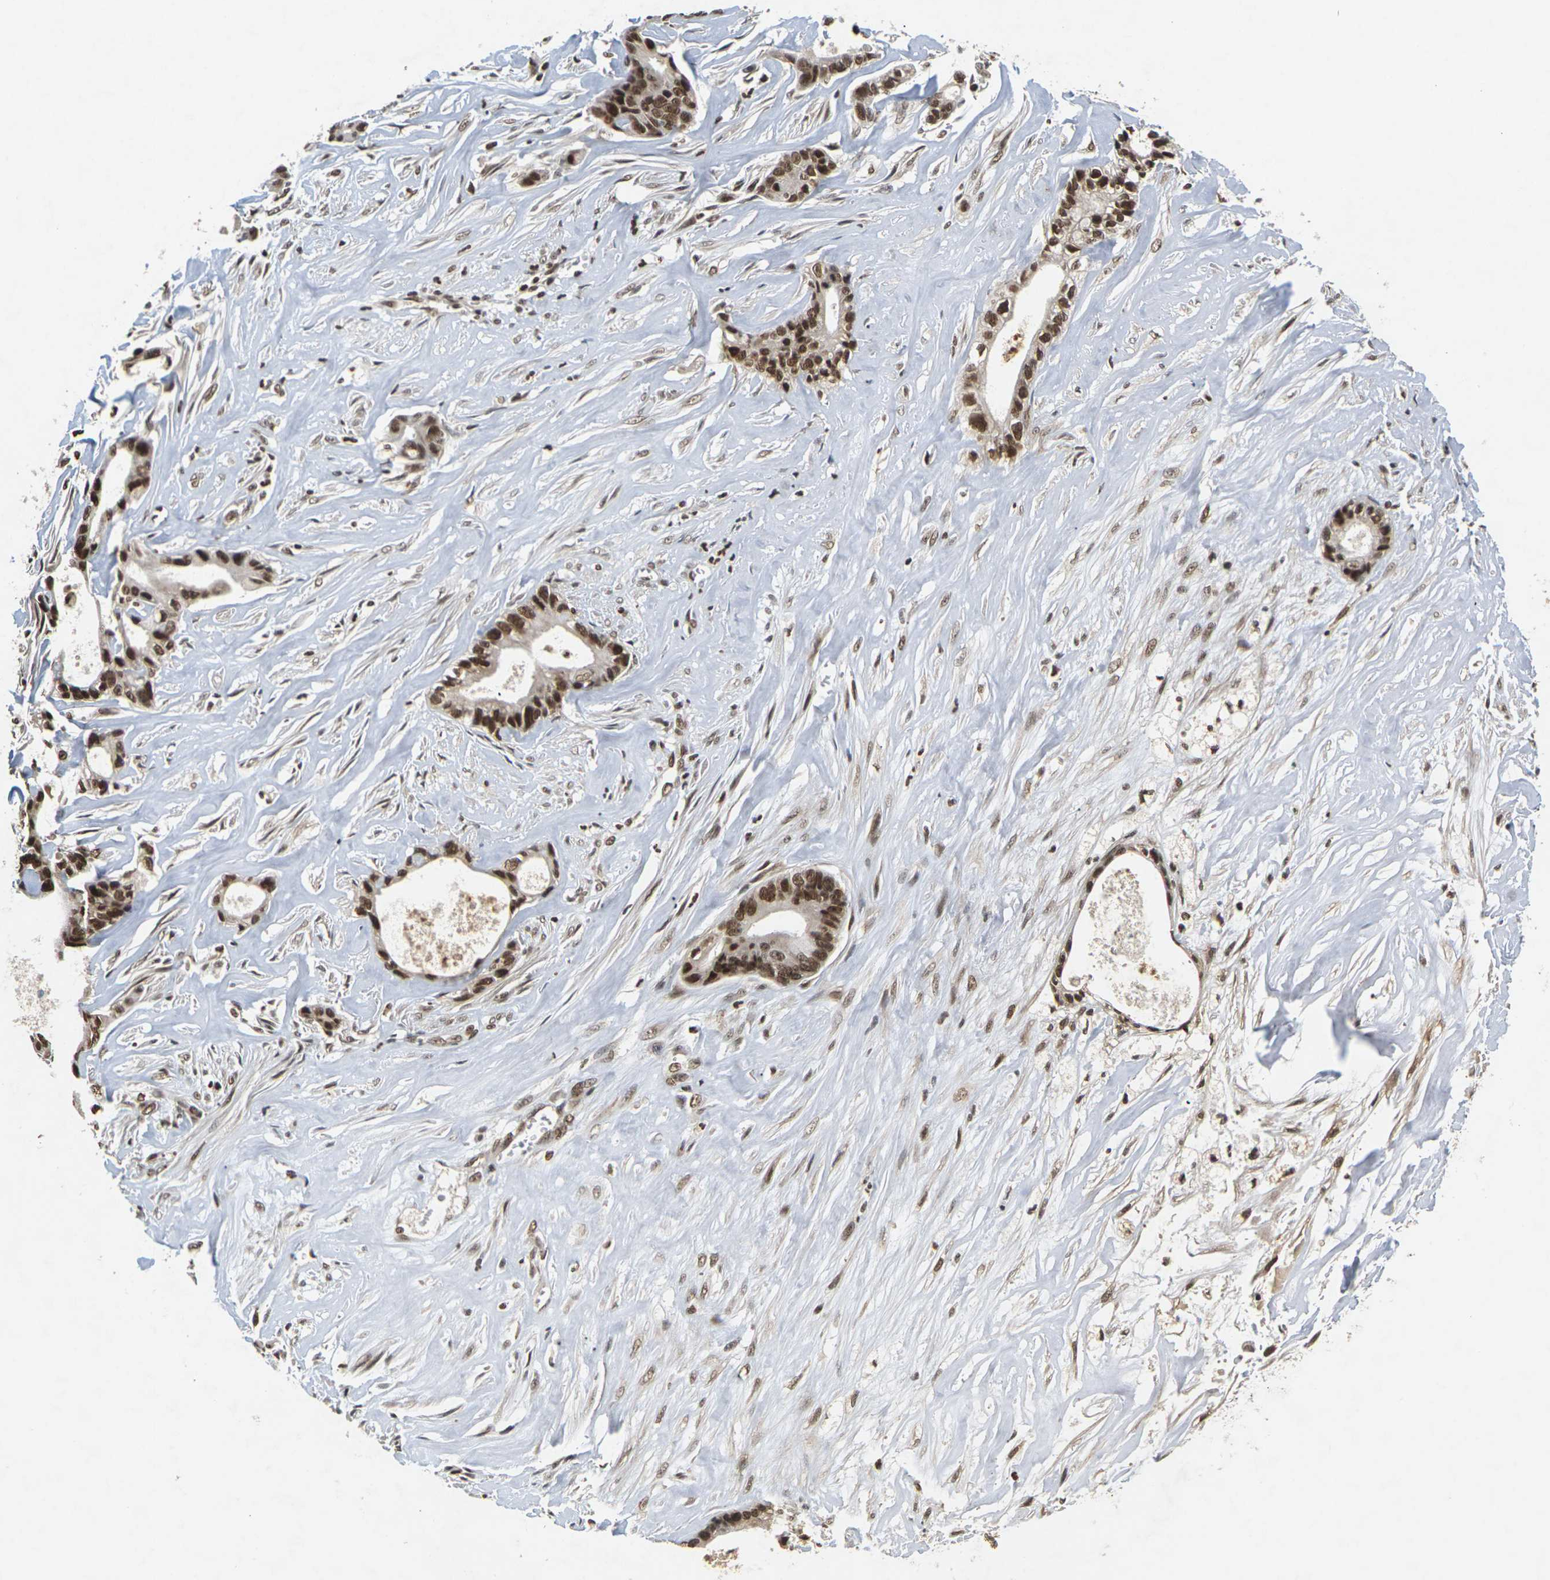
{"staining": {"intensity": "strong", "quantity": ">75%", "location": "nuclear"}, "tissue": "liver cancer", "cell_type": "Tumor cells", "image_type": "cancer", "snomed": [{"axis": "morphology", "description": "Cholangiocarcinoma"}, {"axis": "topography", "description": "Liver"}], "caption": "There is high levels of strong nuclear positivity in tumor cells of liver cancer (cholangiocarcinoma), as demonstrated by immunohistochemical staining (brown color).", "gene": "NELFA", "patient": {"sex": "female", "age": 55}}